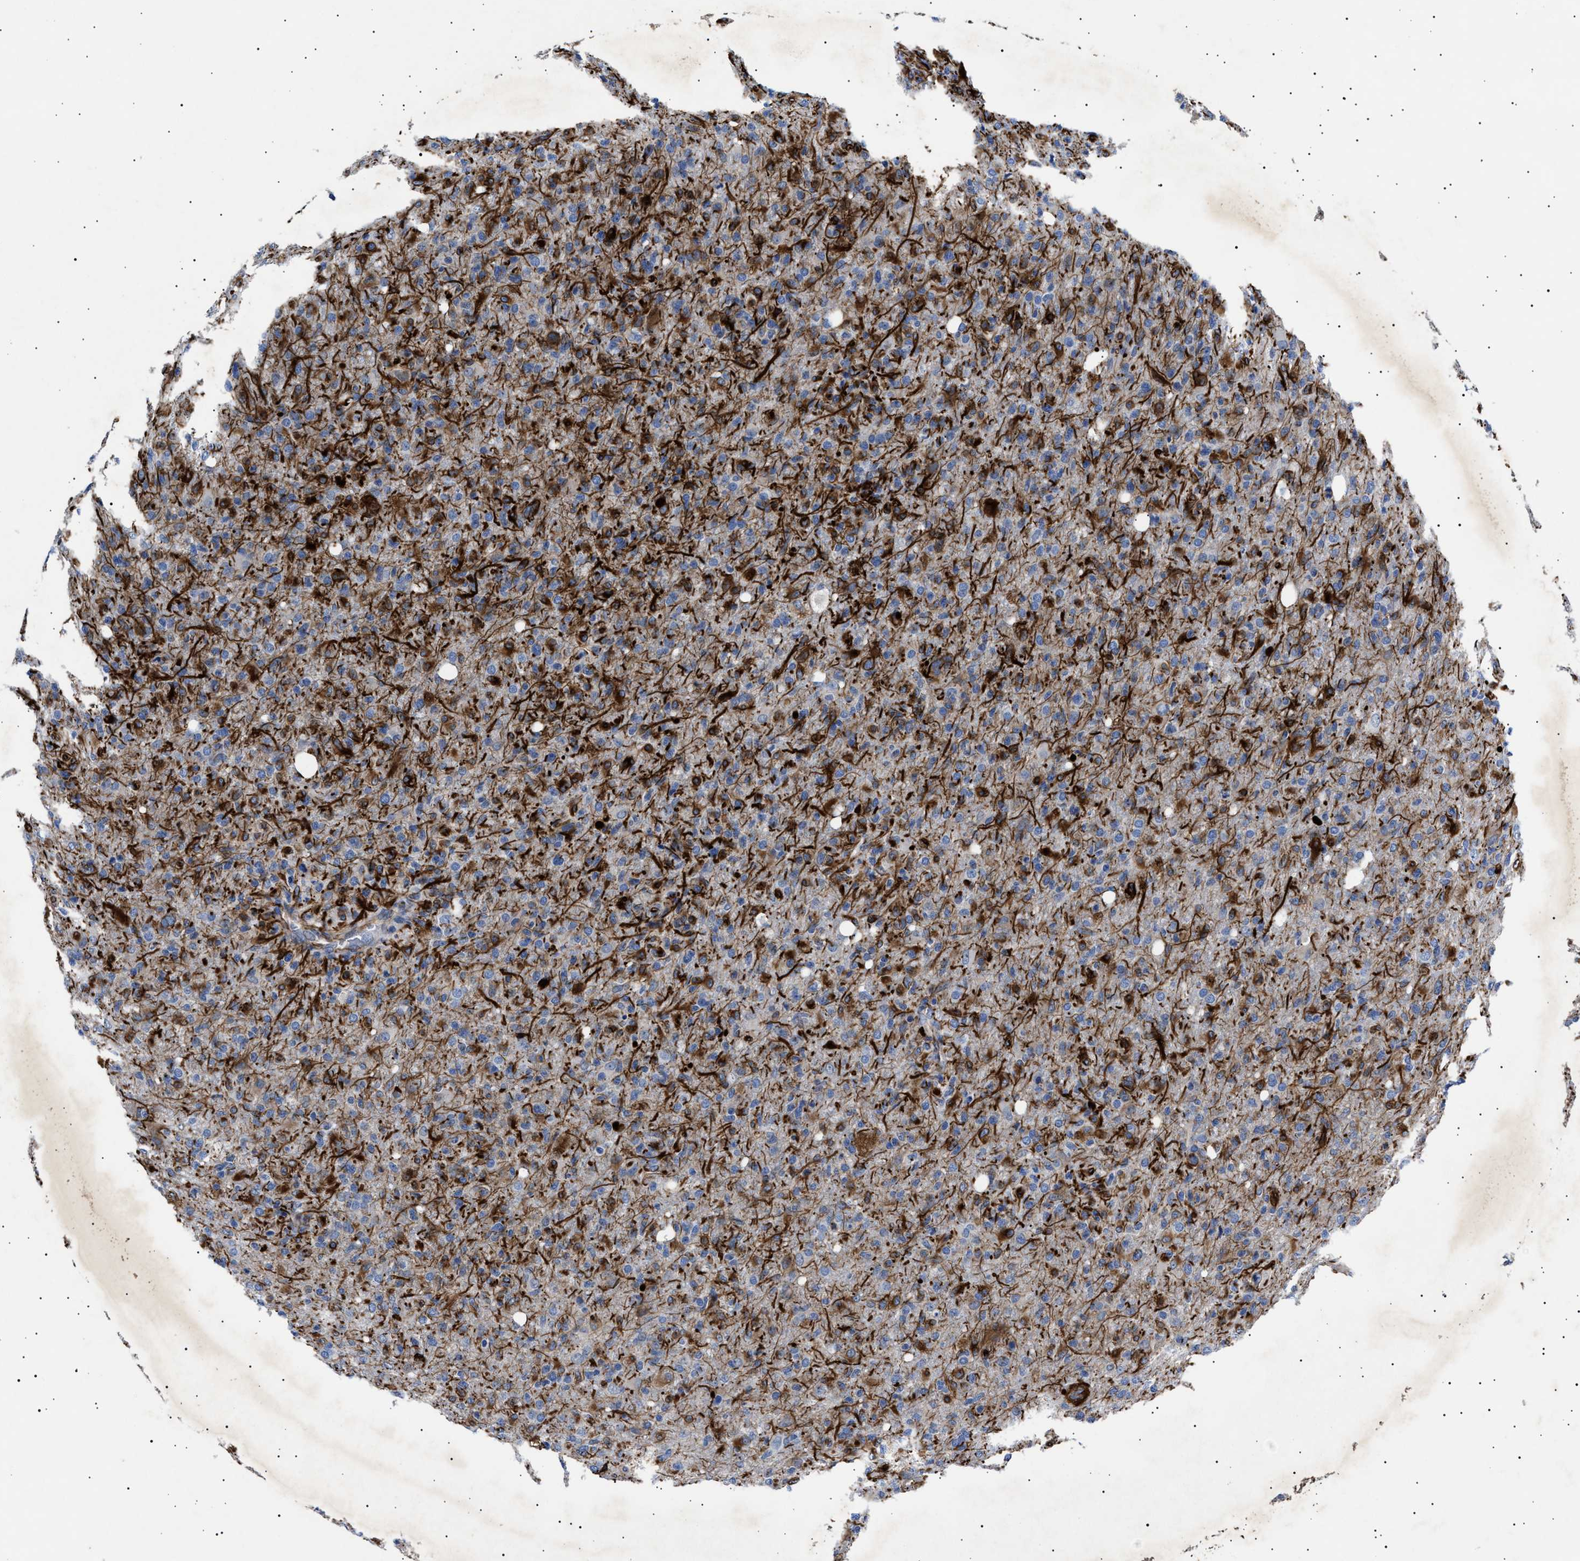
{"staining": {"intensity": "moderate", "quantity": "<25%", "location": "cytoplasmic/membranous"}, "tissue": "glioma", "cell_type": "Tumor cells", "image_type": "cancer", "snomed": [{"axis": "morphology", "description": "Glioma, malignant, High grade"}, {"axis": "topography", "description": "Brain"}], "caption": "DAB immunohistochemical staining of human glioma demonstrates moderate cytoplasmic/membranous protein expression in approximately <25% of tumor cells.", "gene": "OLFML2A", "patient": {"sex": "female", "age": 57}}